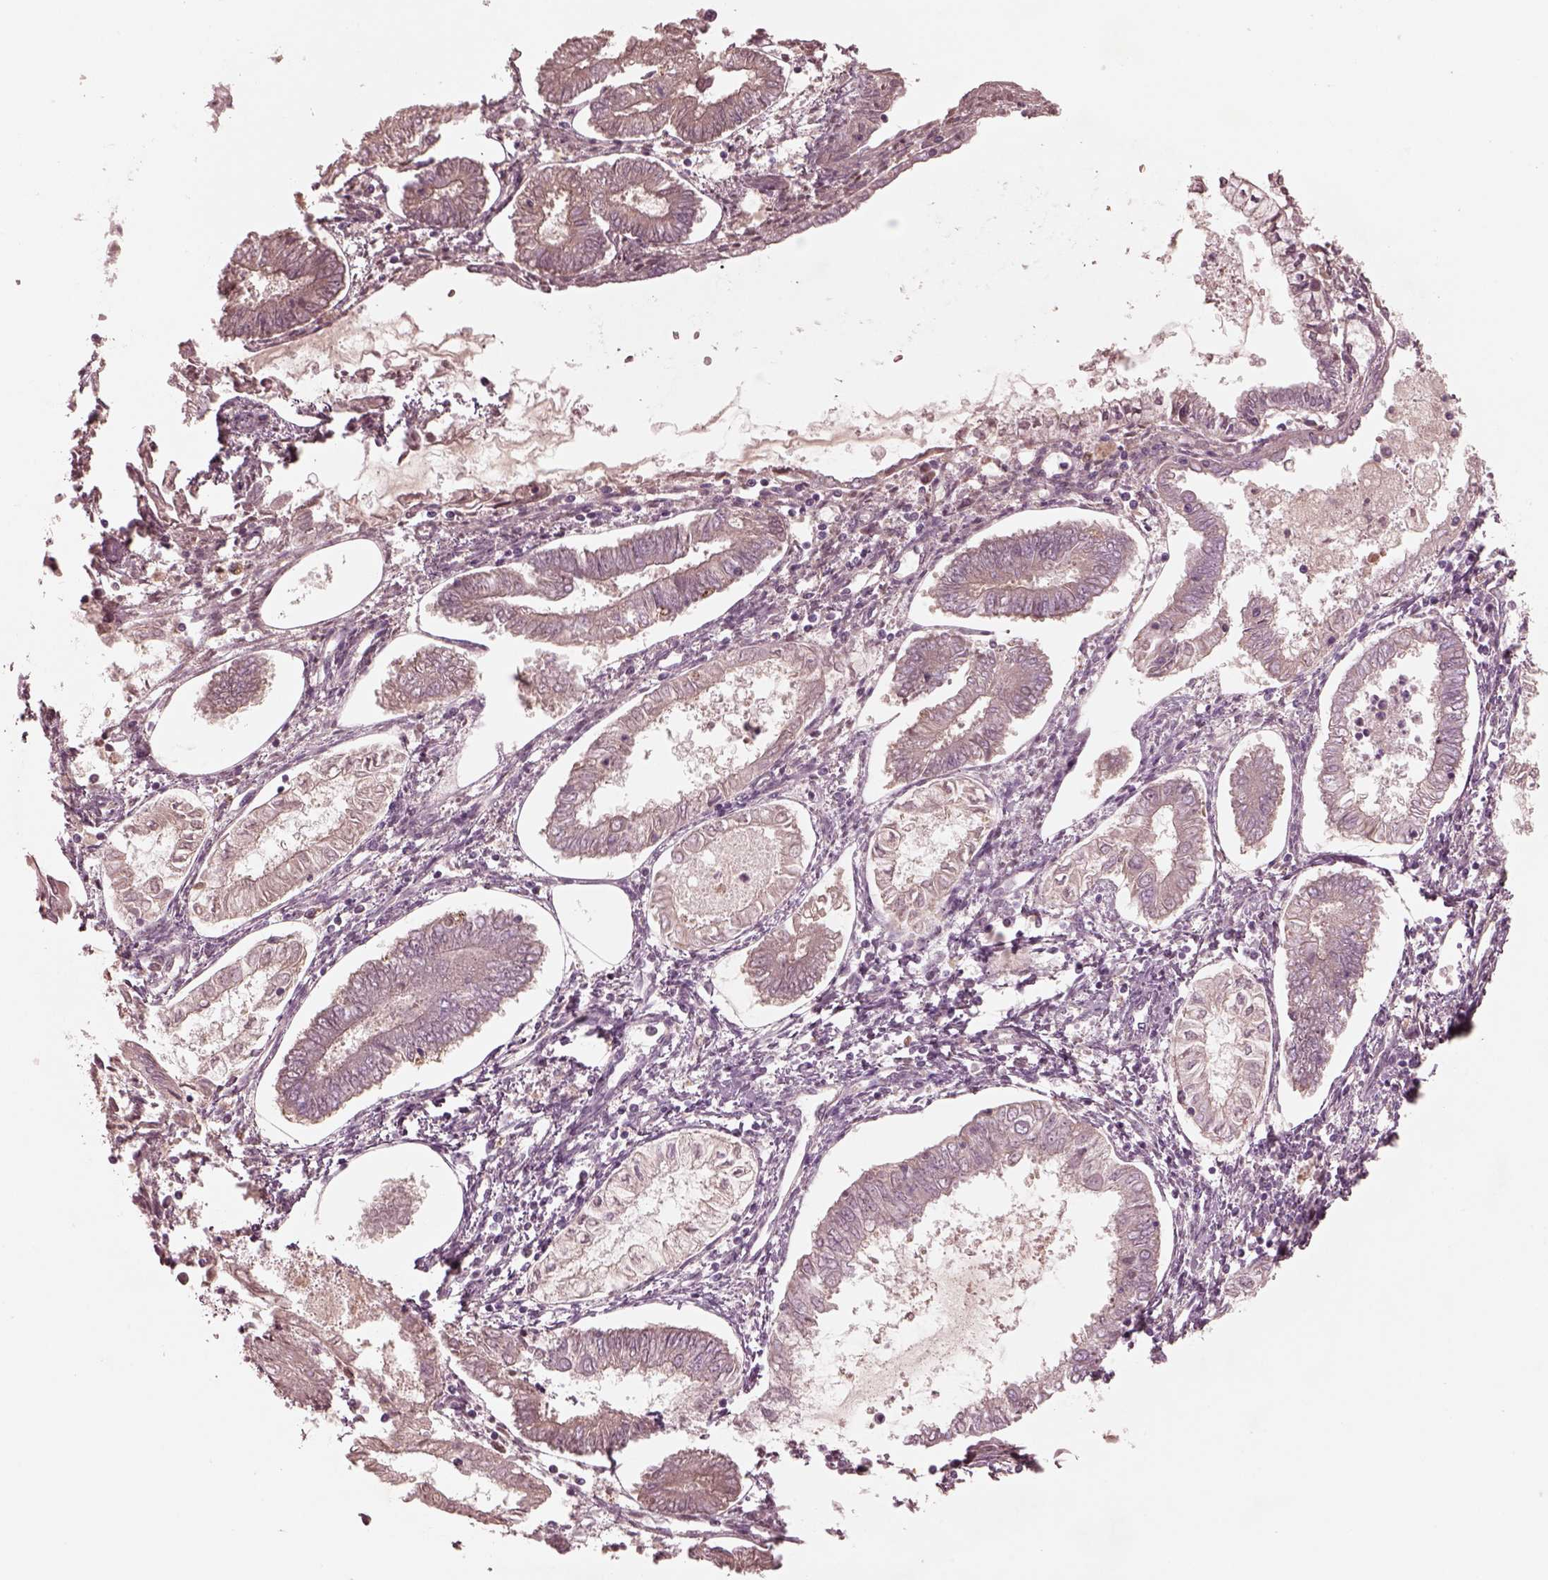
{"staining": {"intensity": "negative", "quantity": "none", "location": "none"}, "tissue": "endometrial cancer", "cell_type": "Tumor cells", "image_type": "cancer", "snomed": [{"axis": "morphology", "description": "Adenocarcinoma, NOS"}, {"axis": "topography", "description": "Endometrium"}], "caption": "Adenocarcinoma (endometrial) stained for a protein using immunohistochemistry reveals no positivity tumor cells.", "gene": "VWA5B1", "patient": {"sex": "female", "age": 68}}